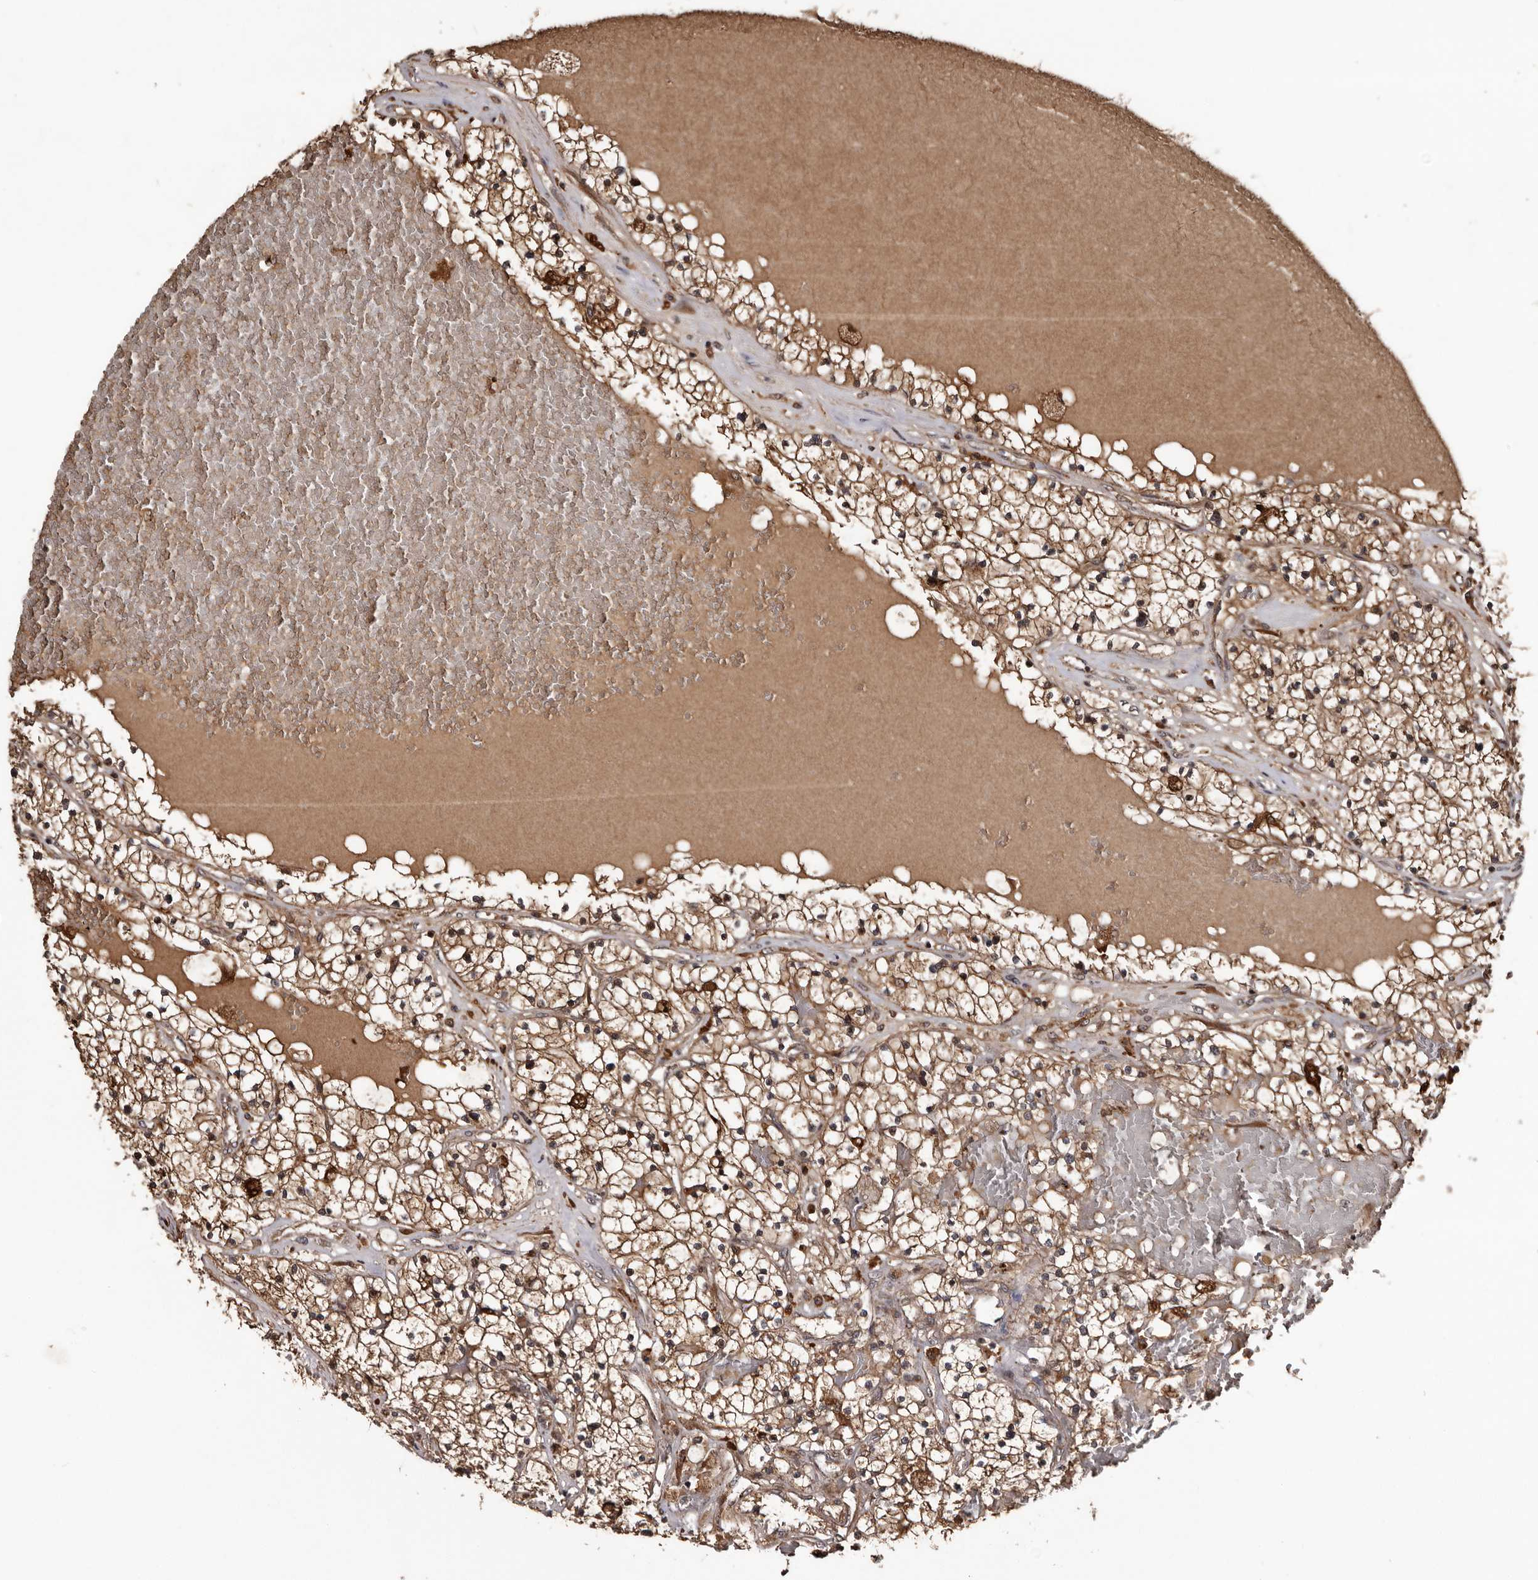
{"staining": {"intensity": "moderate", "quantity": ">75%", "location": "cytoplasmic/membranous"}, "tissue": "renal cancer", "cell_type": "Tumor cells", "image_type": "cancer", "snomed": [{"axis": "morphology", "description": "Normal tissue, NOS"}, {"axis": "morphology", "description": "Adenocarcinoma, NOS"}, {"axis": "topography", "description": "Kidney"}], "caption": "Immunohistochemistry (IHC) of renal adenocarcinoma displays medium levels of moderate cytoplasmic/membranous expression in about >75% of tumor cells. The protein is stained brown, and the nuclei are stained in blue (DAB (3,3'-diaminobenzidine) IHC with brightfield microscopy, high magnification).", "gene": "SERTAD4", "patient": {"sex": "male", "age": 68}}